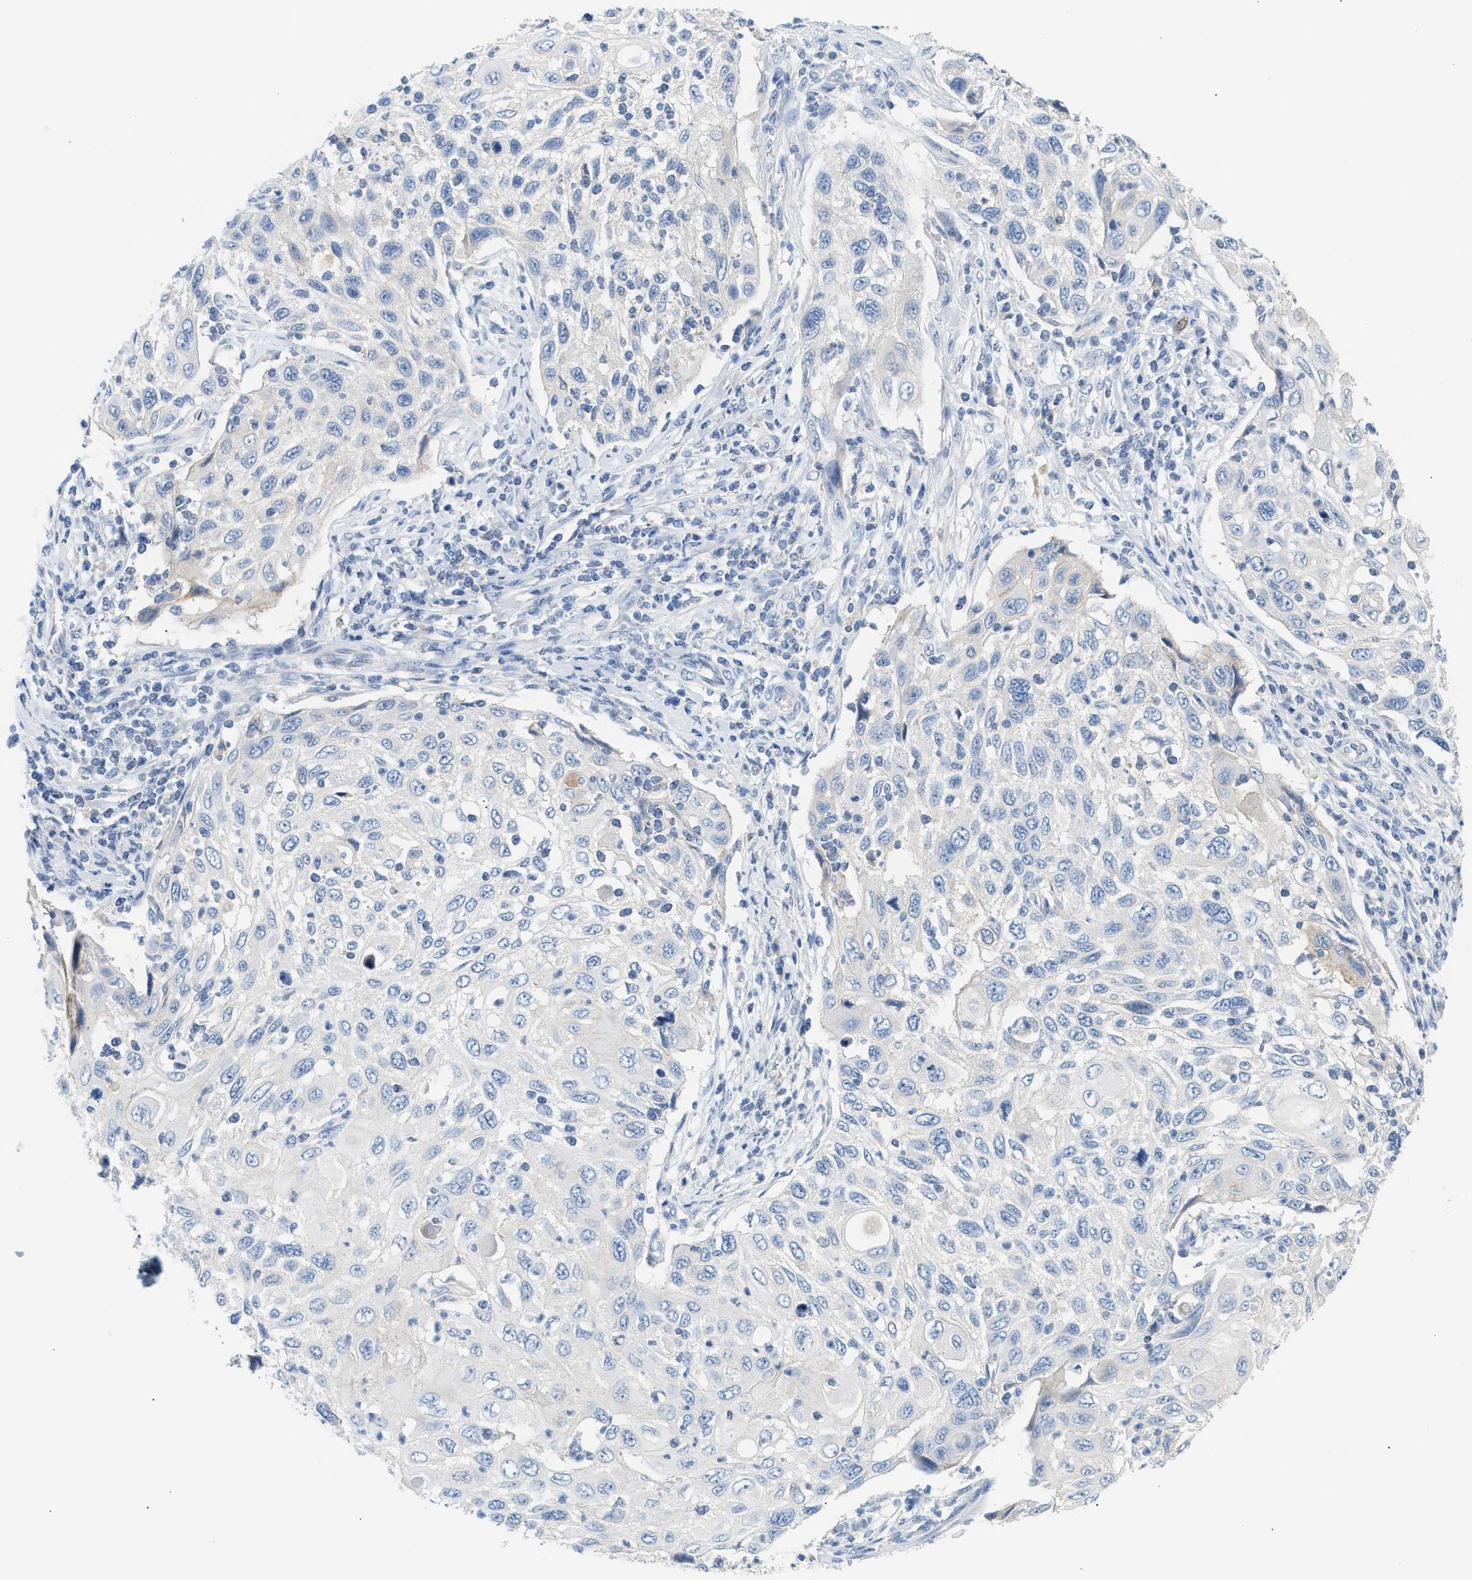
{"staining": {"intensity": "negative", "quantity": "none", "location": "none"}, "tissue": "cervical cancer", "cell_type": "Tumor cells", "image_type": "cancer", "snomed": [{"axis": "morphology", "description": "Squamous cell carcinoma, NOS"}, {"axis": "topography", "description": "Cervix"}], "caption": "Immunohistochemistry (IHC) of human cervical cancer demonstrates no expression in tumor cells.", "gene": "ERBB2", "patient": {"sex": "female", "age": 70}}